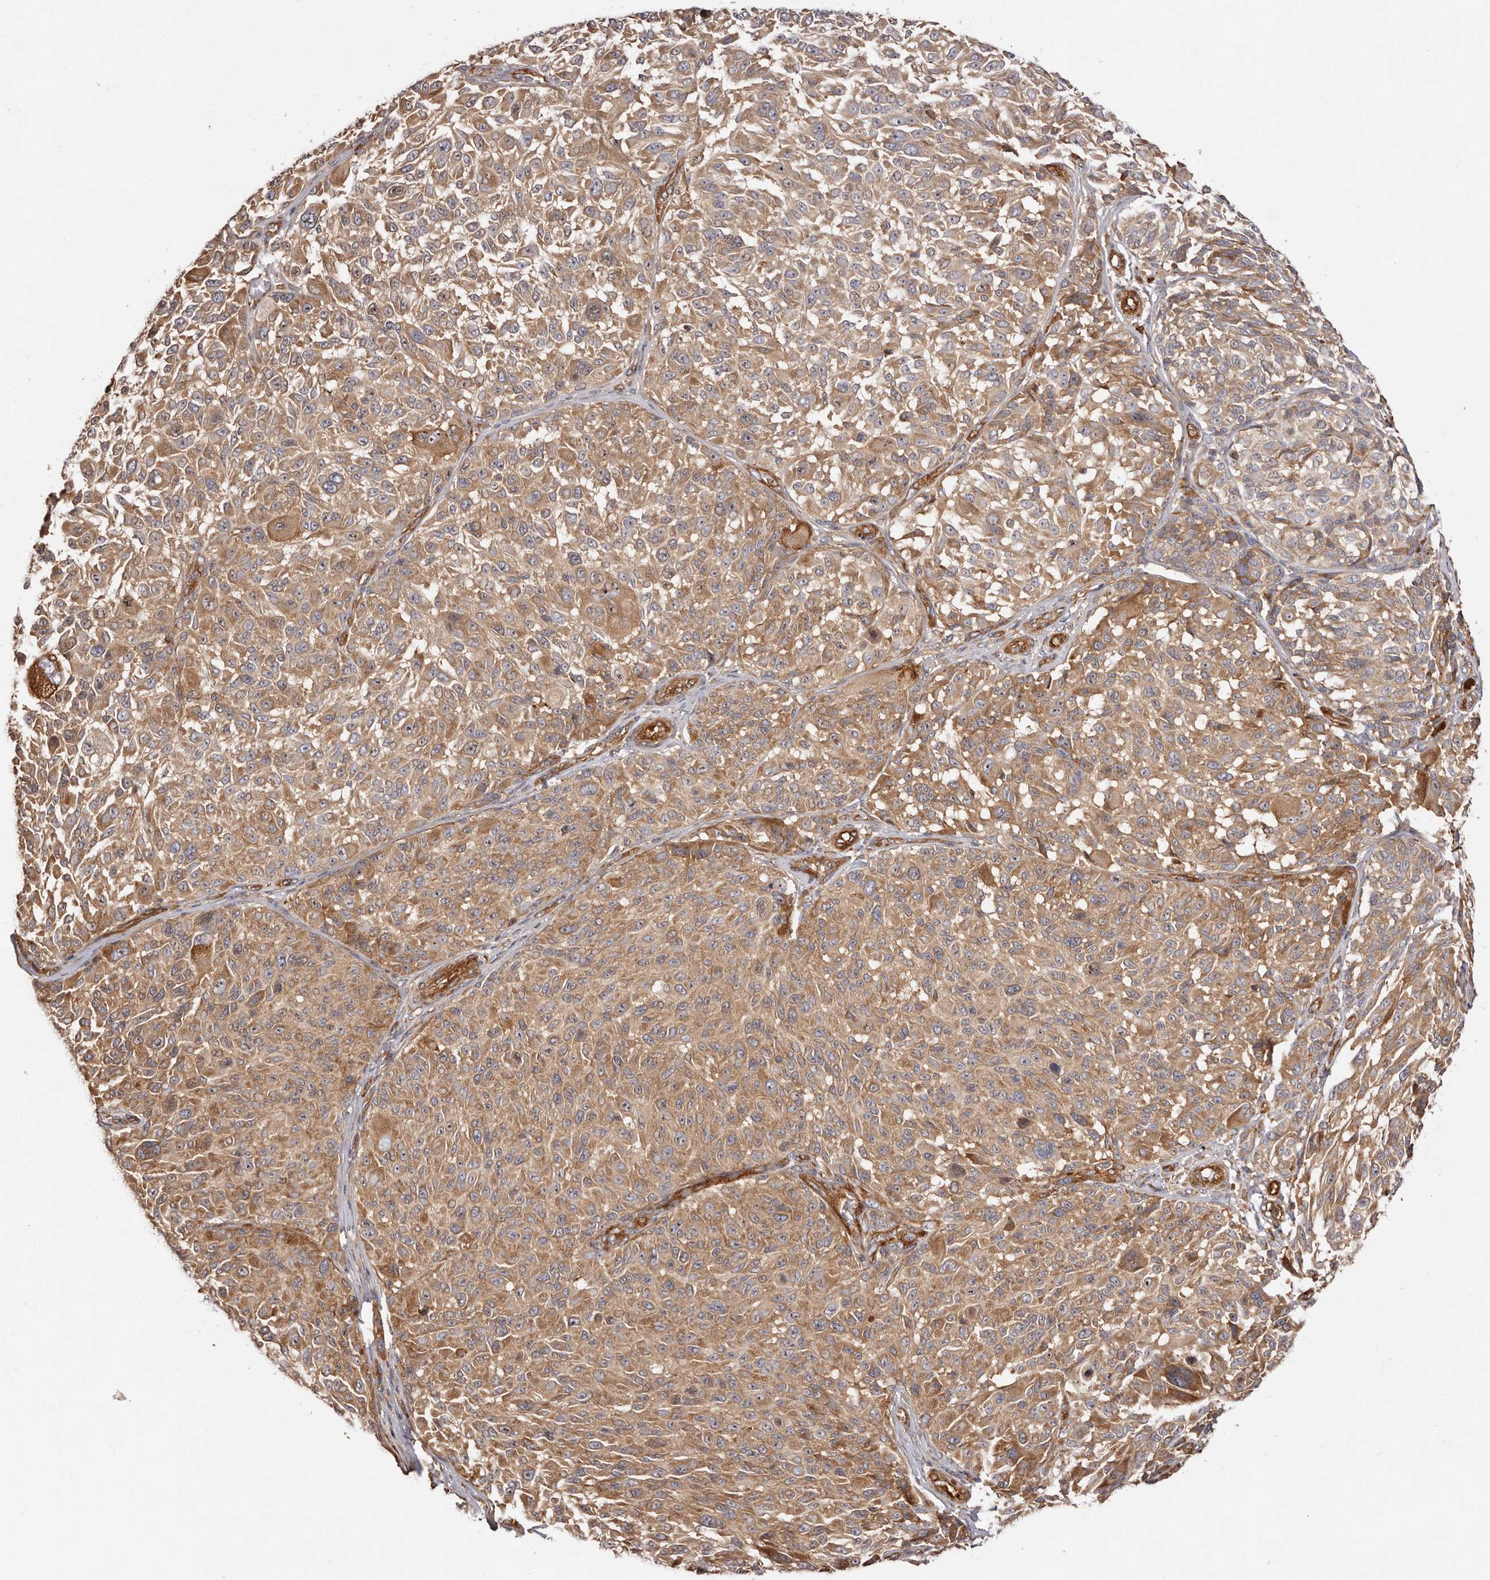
{"staining": {"intensity": "moderate", "quantity": ">75%", "location": "cytoplasmic/membranous"}, "tissue": "melanoma", "cell_type": "Tumor cells", "image_type": "cancer", "snomed": [{"axis": "morphology", "description": "Malignant melanoma, NOS"}, {"axis": "topography", "description": "Skin"}], "caption": "Human melanoma stained with a brown dye reveals moderate cytoplasmic/membranous positive expression in approximately >75% of tumor cells.", "gene": "RPS6", "patient": {"sex": "male", "age": 83}}